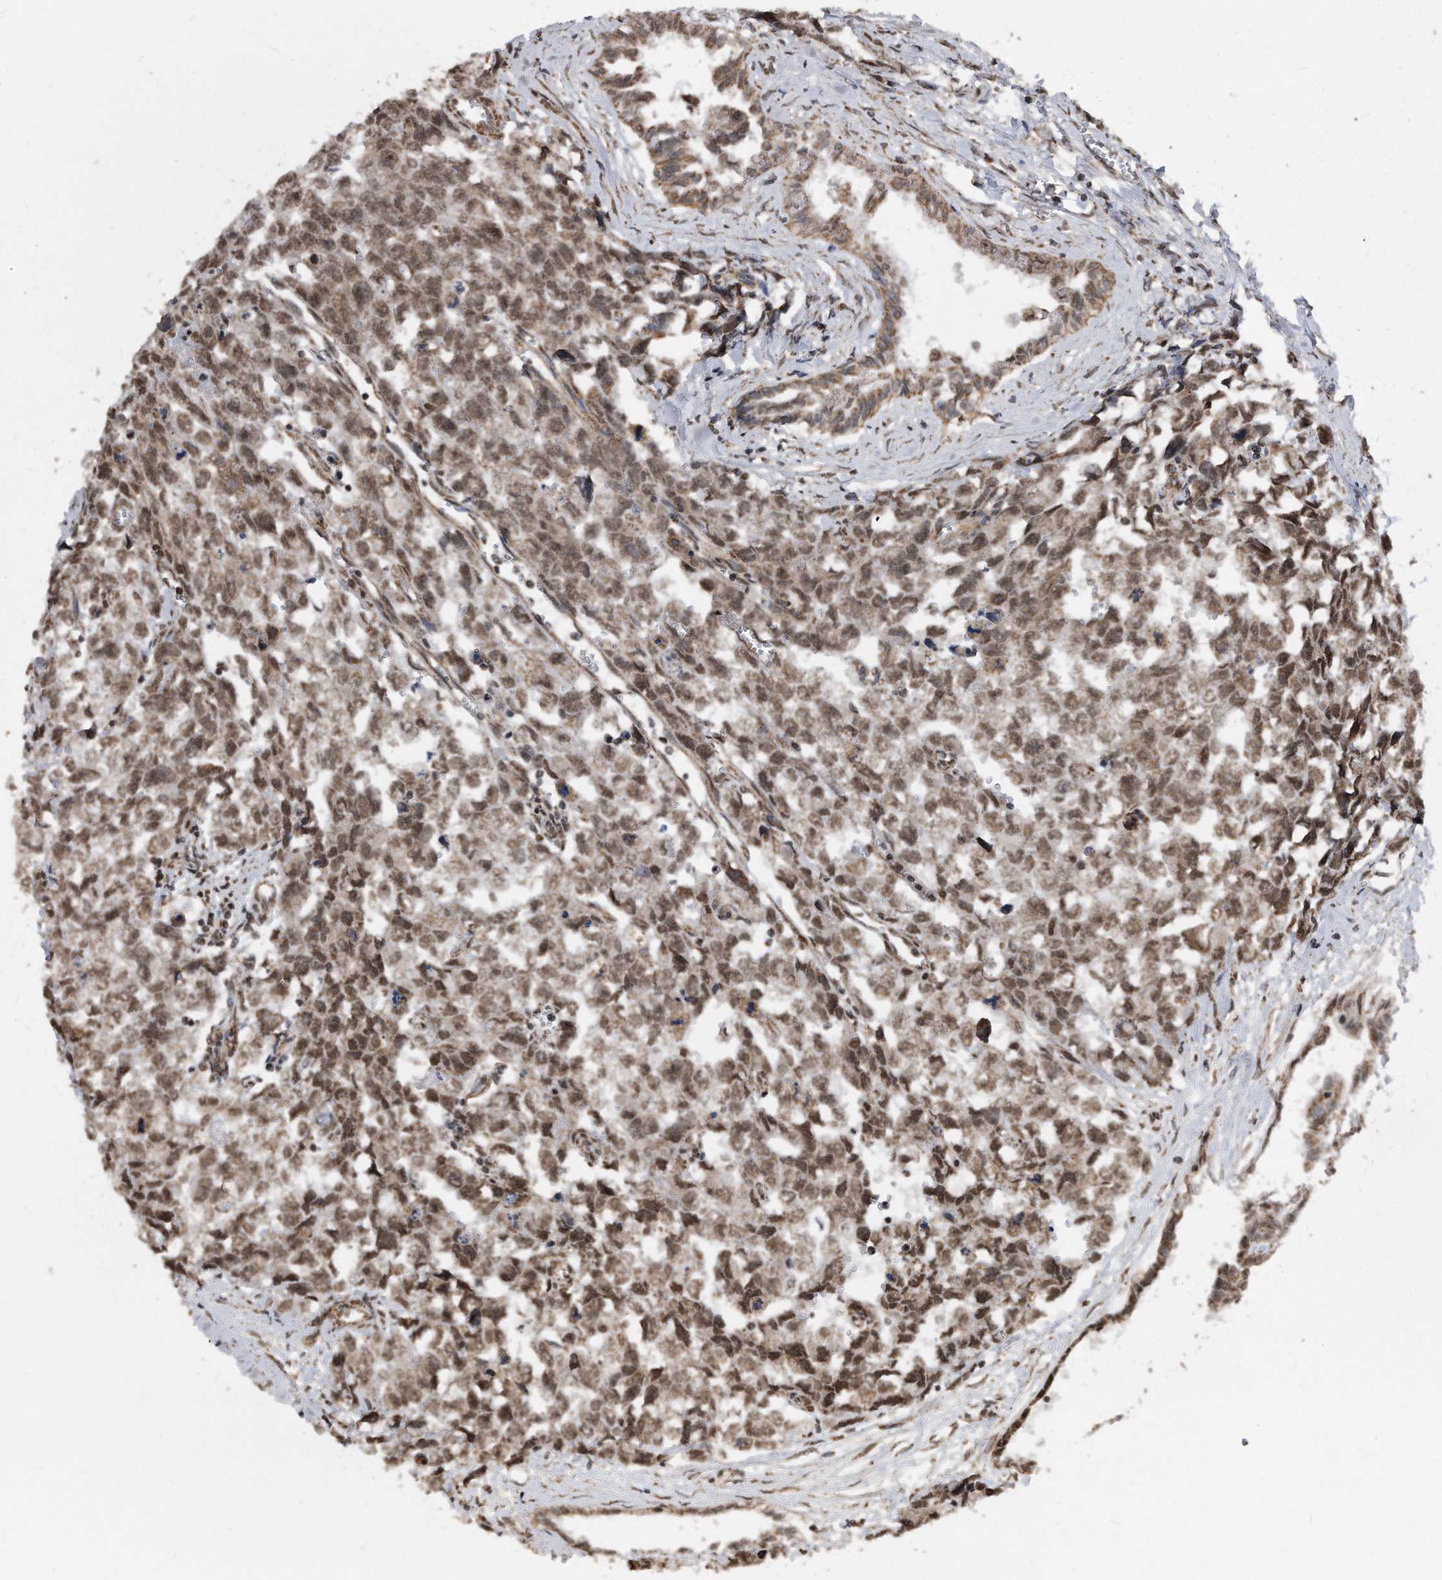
{"staining": {"intensity": "moderate", "quantity": ">75%", "location": "nuclear"}, "tissue": "testis cancer", "cell_type": "Tumor cells", "image_type": "cancer", "snomed": [{"axis": "morphology", "description": "Carcinoma, Embryonal, NOS"}, {"axis": "topography", "description": "Testis"}], "caption": "DAB immunohistochemical staining of embryonal carcinoma (testis) displays moderate nuclear protein staining in approximately >75% of tumor cells.", "gene": "DUSP22", "patient": {"sex": "male", "age": 31}}